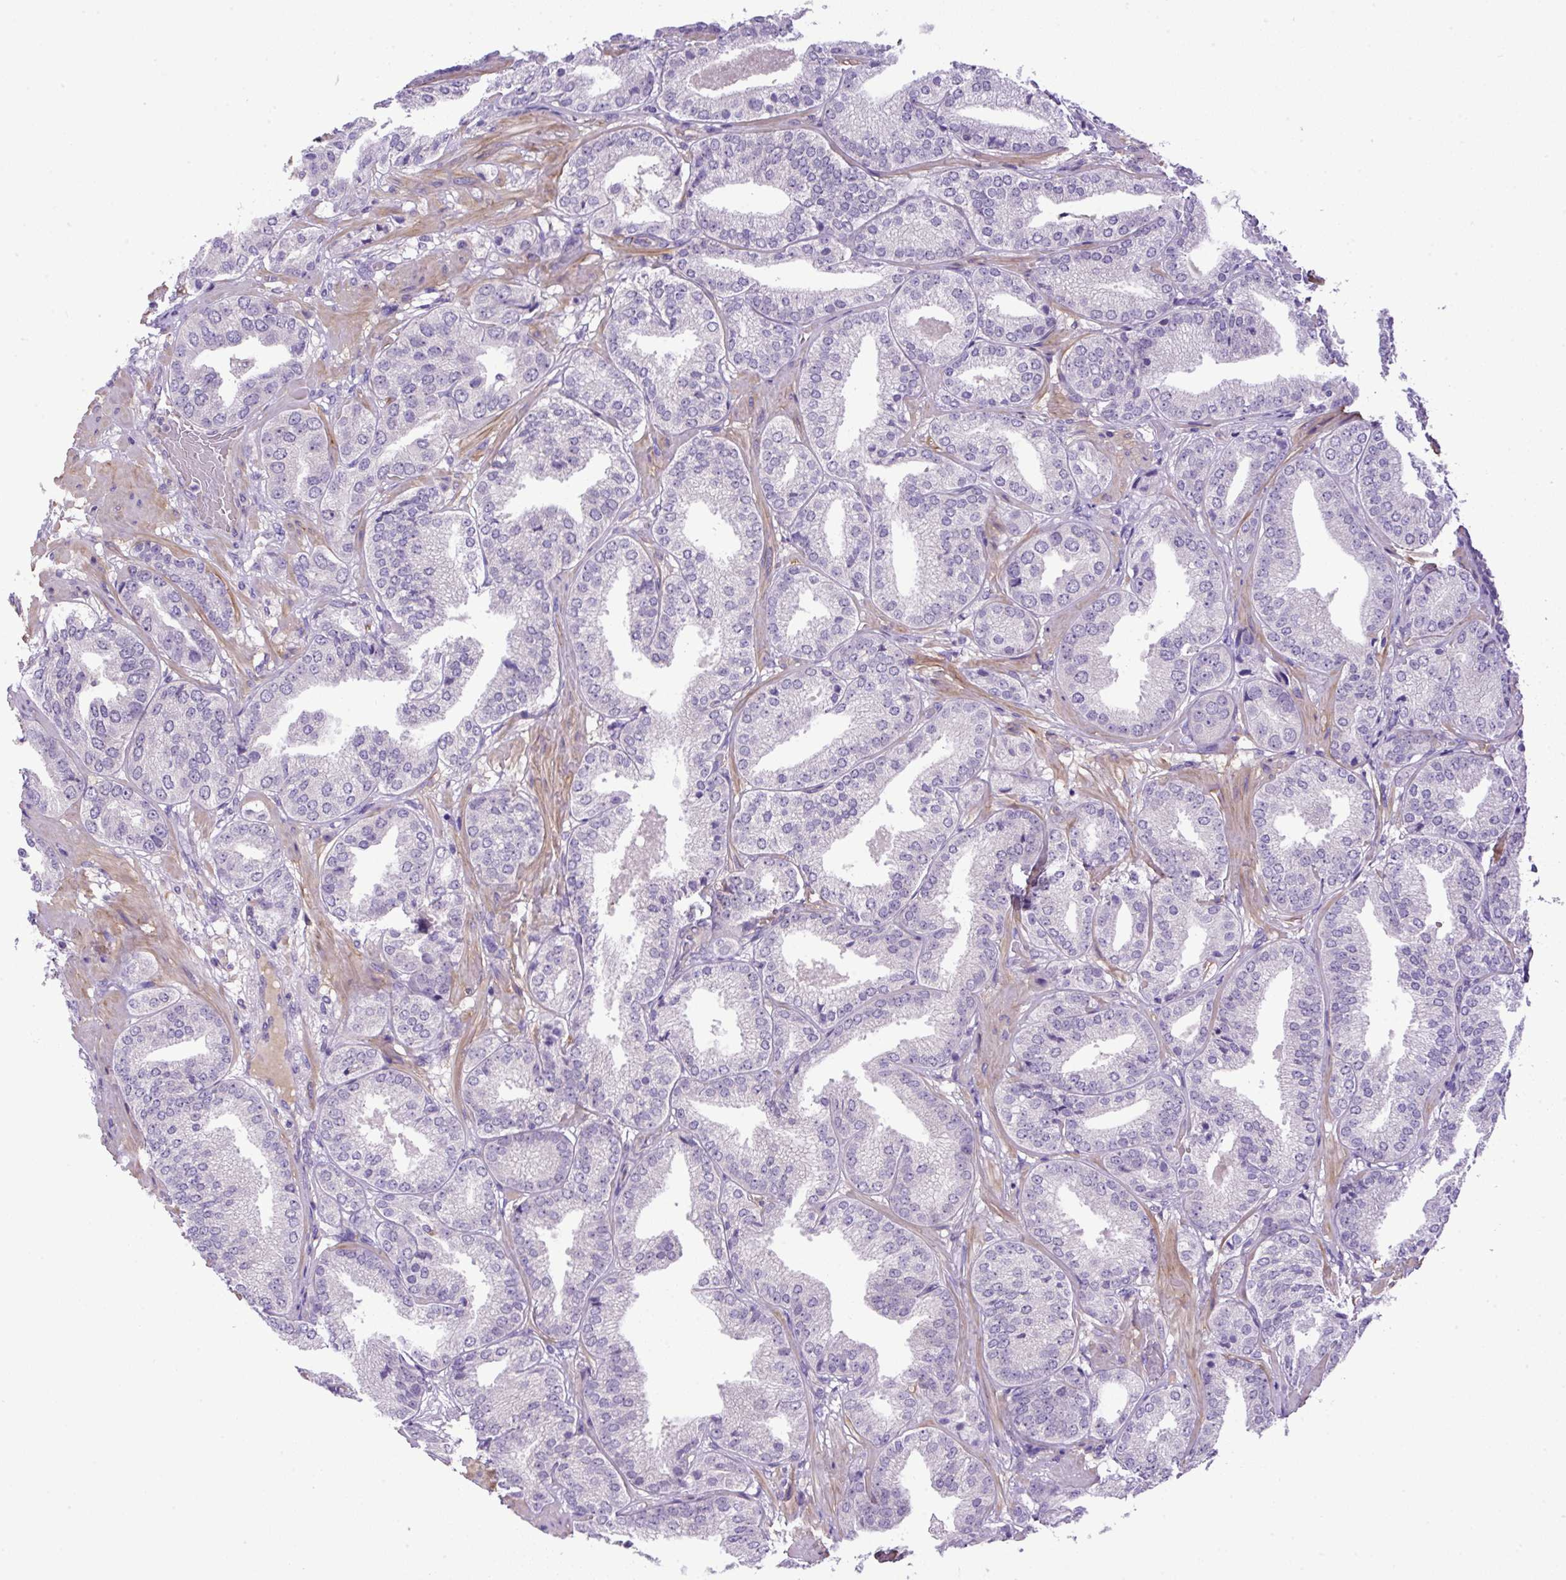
{"staining": {"intensity": "negative", "quantity": "none", "location": "none"}, "tissue": "prostate cancer", "cell_type": "Tumor cells", "image_type": "cancer", "snomed": [{"axis": "morphology", "description": "Adenocarcinoma, High grade"}, {"axis": "topography", "description": "Prostate"}], "caption": "This is an IHC photomicrograph of prostate cancer (adenocarcinoma (high-grade)). There is no positivity in tumor cells.", "gene": "NPTN", "patient": {"sex": "male", "age": 63}}